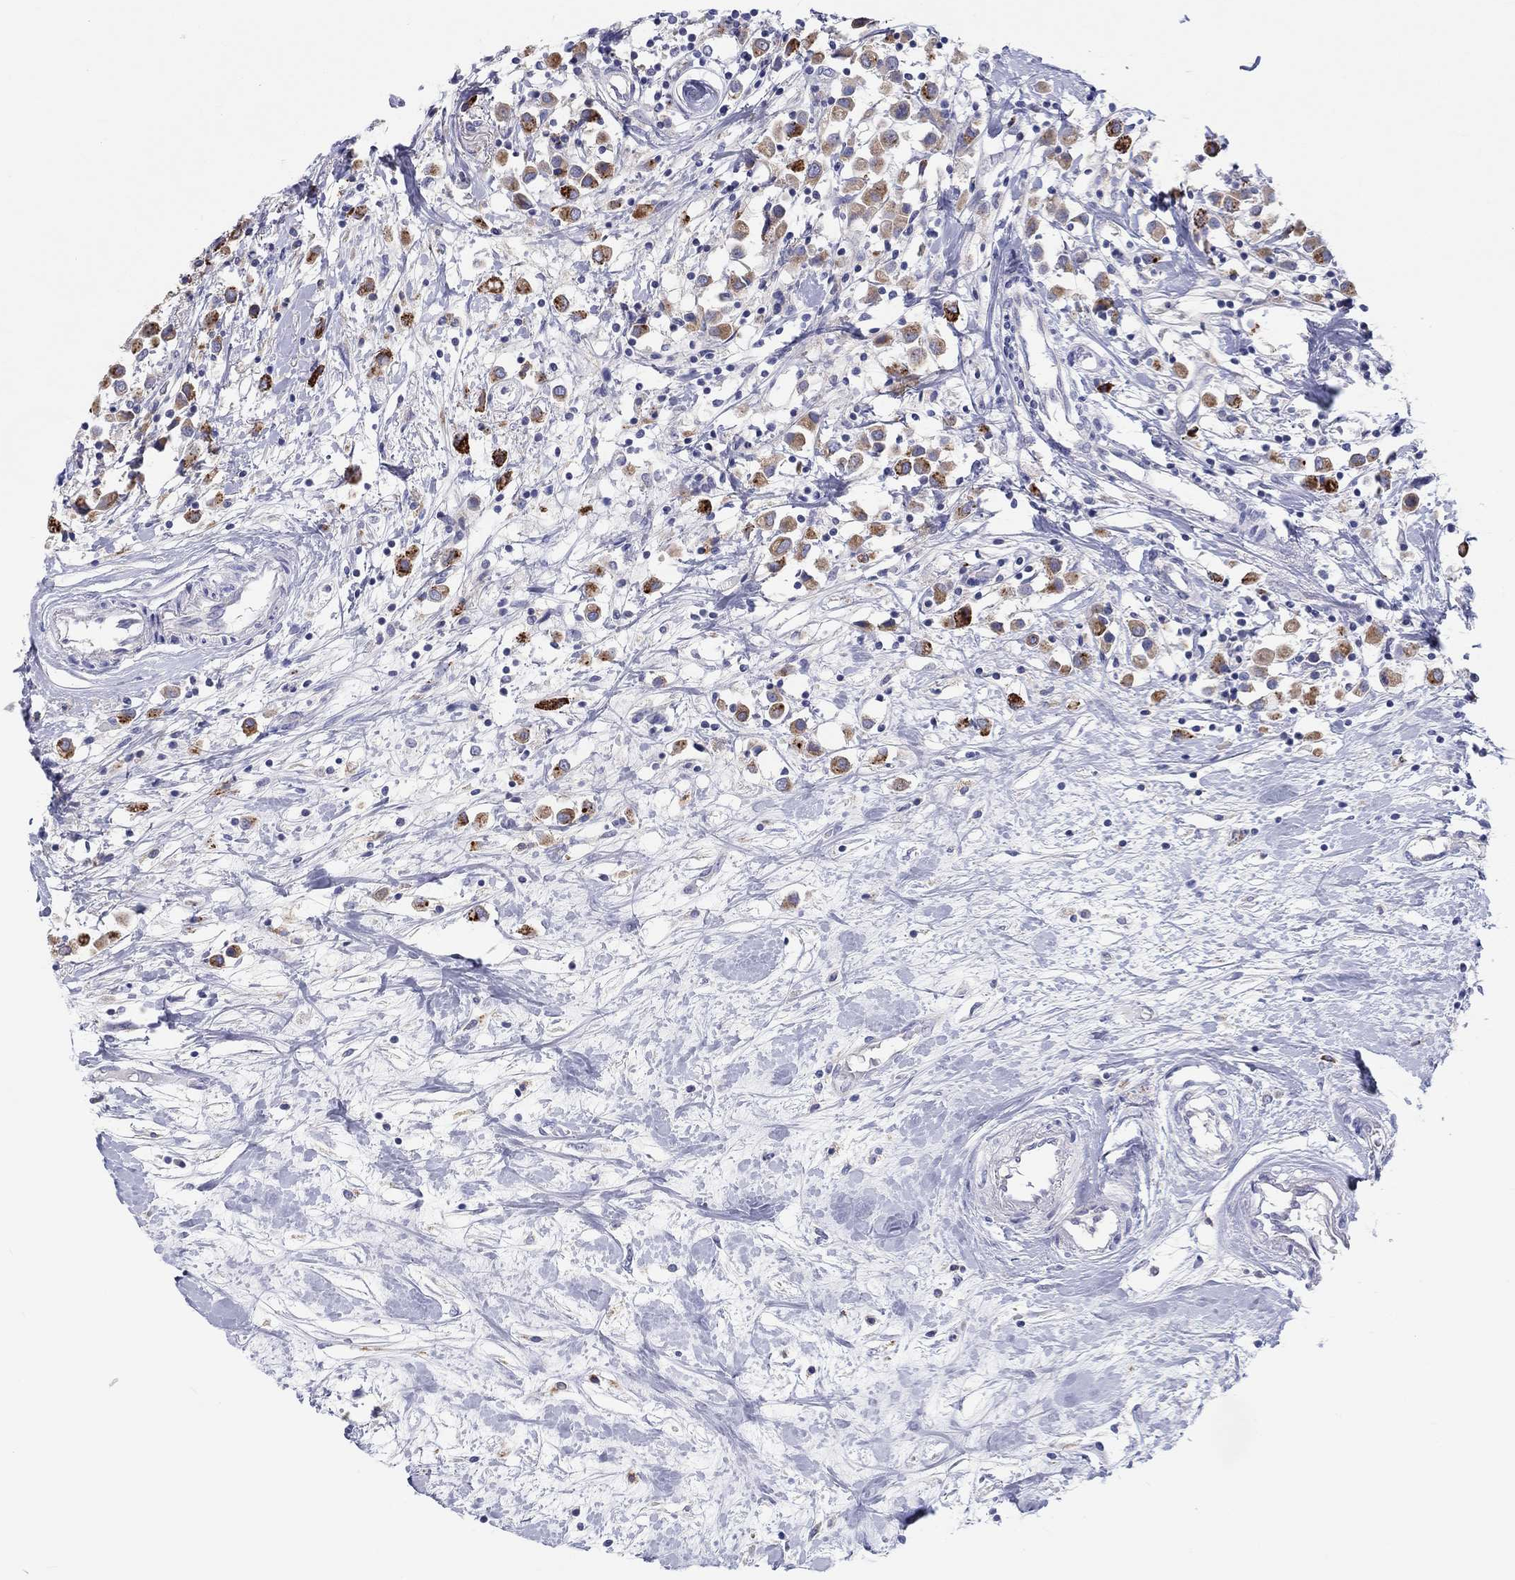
{"staining": {"intensity": "moderate", "quantity": "25%-75%", "location": "cytoplasmic/membranous"}, "tissue": "breast cancer", "cell_type": "Tumor cells", "image_type": "cancer", "snomed": [{"axis": "morphology", "description": "Duct carcinoma"}, {"axis": "topography", "description": "Breast"}], "caption": "Protein analysis of breast cancer tissue displays moderate cytoplasmic/membranous expression in about 25%-75% of tumor cells.", "gene": "BCO2", "patient": {"sex": "female", "age": 61}}